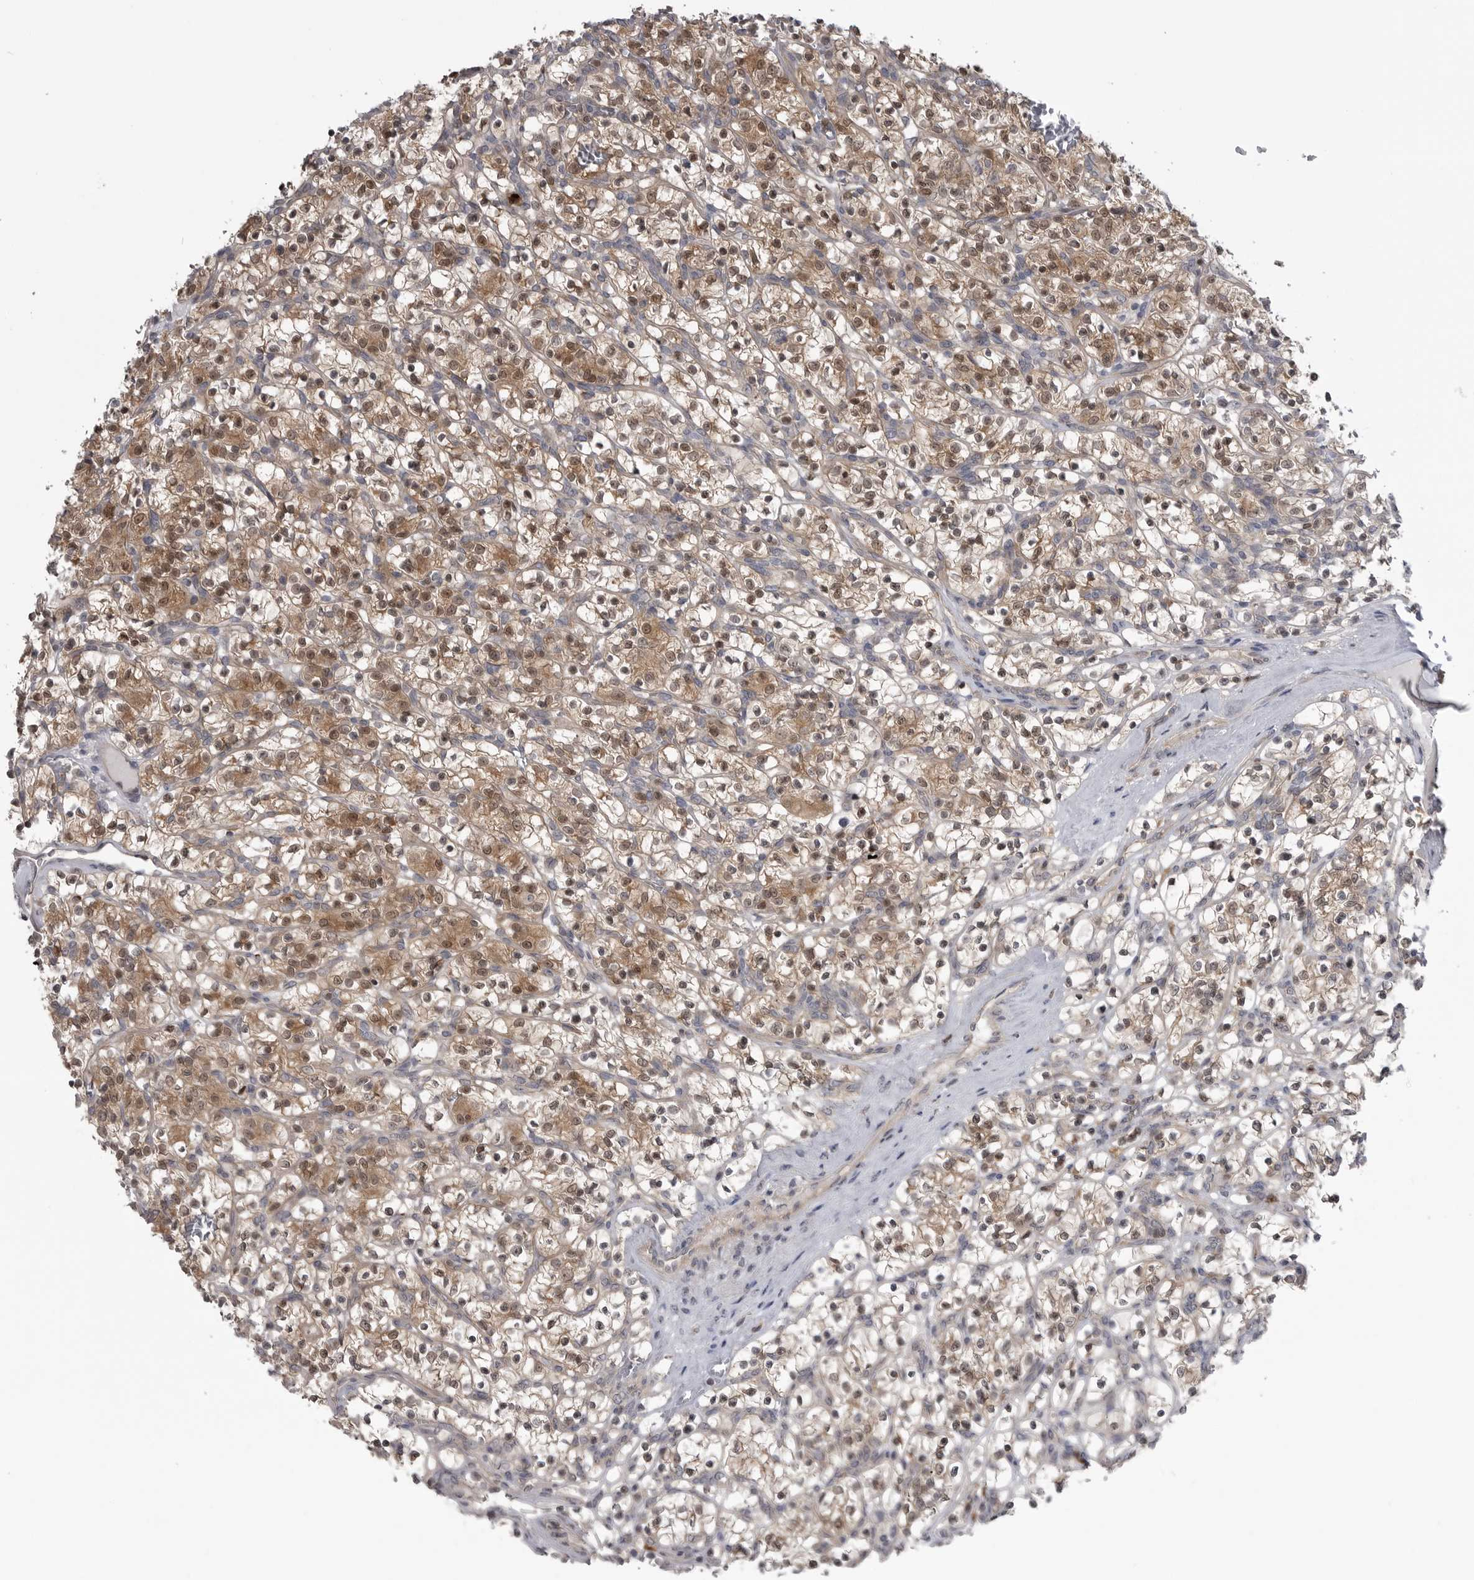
{"staining": {"intensity": "moderate", "quantity": ">75%", "location": "cytoplasmic/membranous,nuclear"}, "tissue": "renal cancer", "cell_type": "Tumor cells", "image_type": "cancer", "snomed": [{"axis": "morphology", "description": "Adenocarcinoma, NOS"}, {"axis": "topography", "description": "Kidney"}], "caption": "Tumor cells reveal moderate cytoplasmic/membranous and nuclear positivity in approximately >75% of cells in renal cancer (adenocarcinoma).", "gene": "MAPK13", "patient": {"sex": "female", "age": 57}}